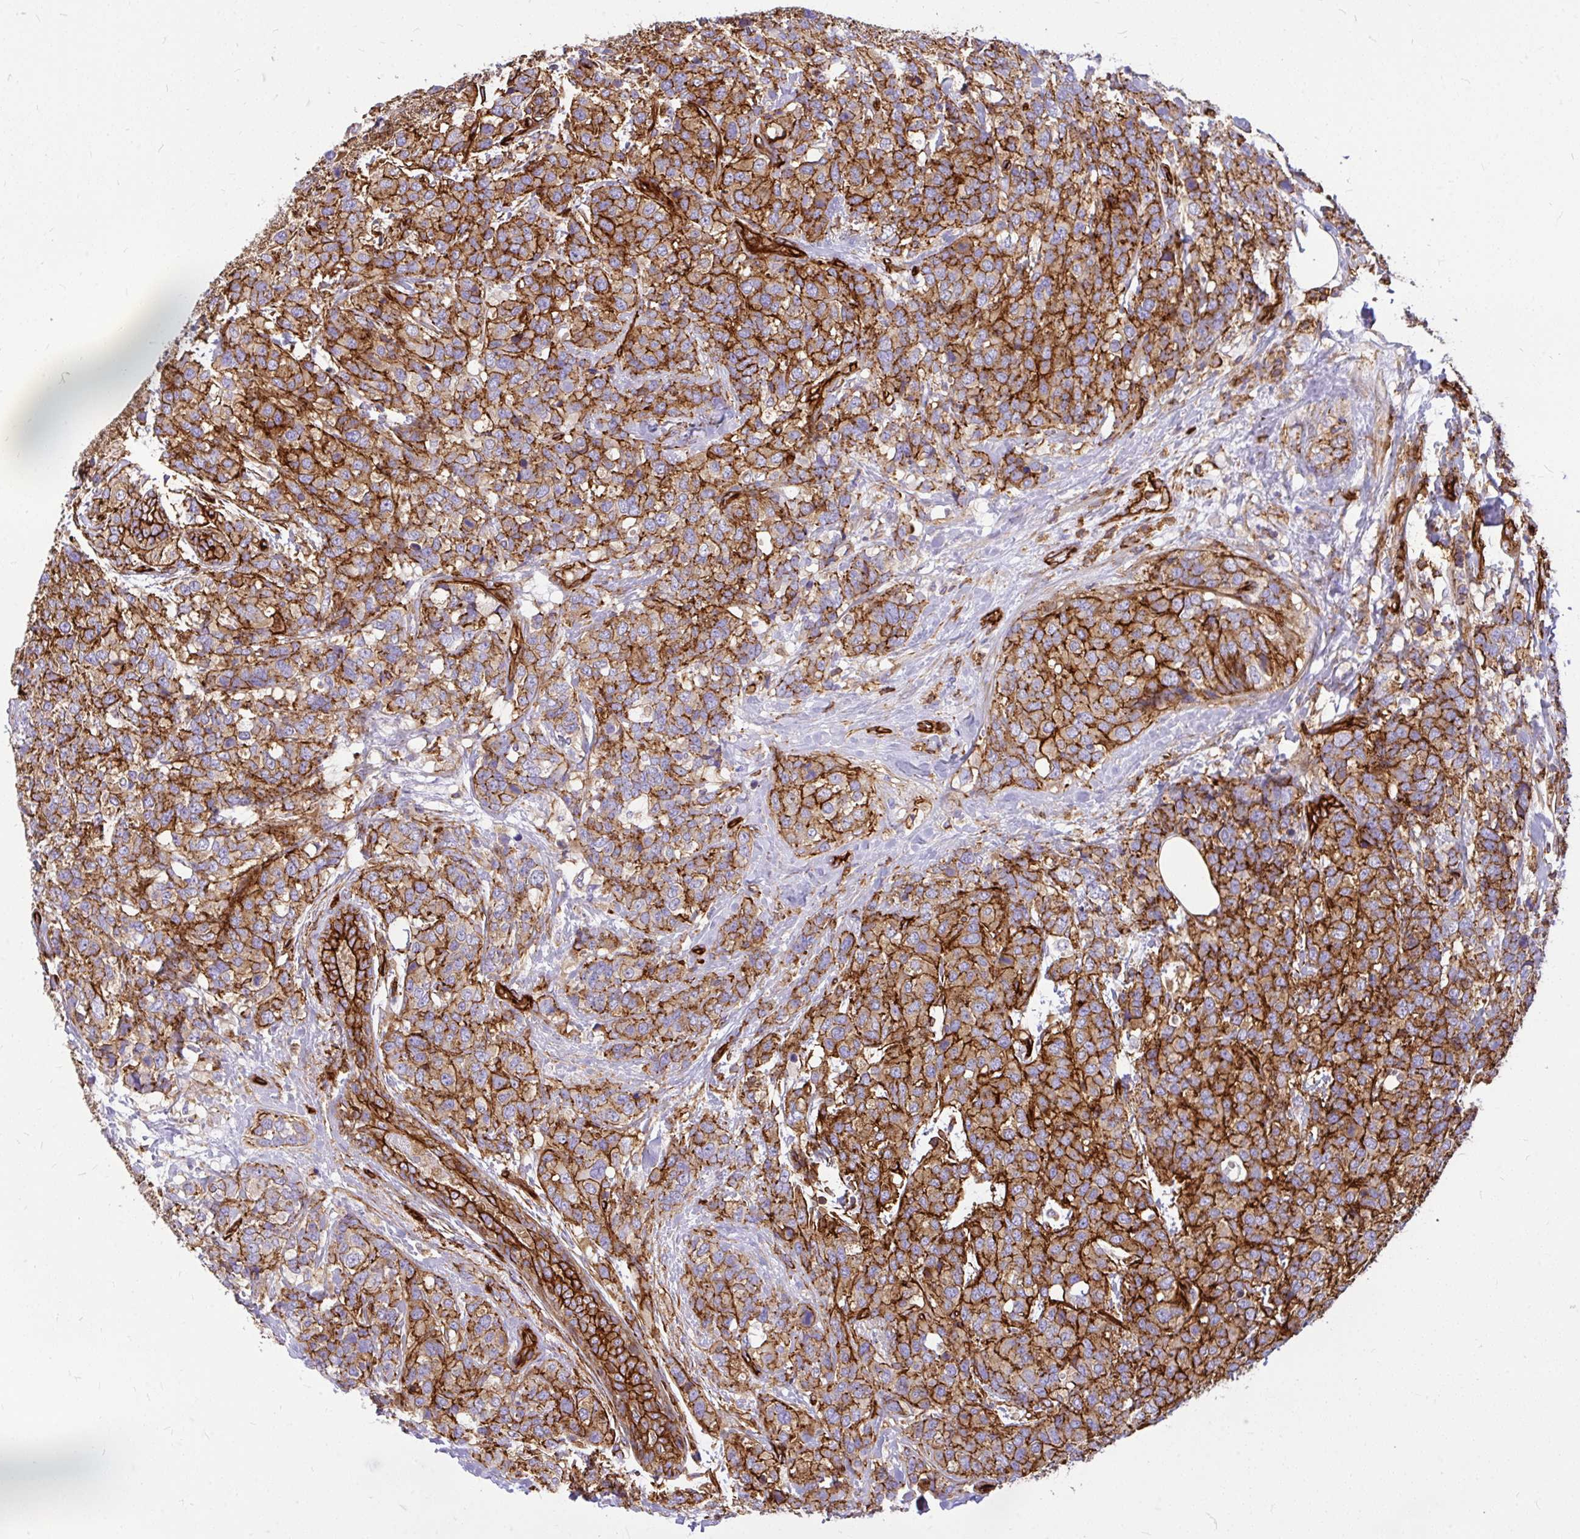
{"staining": {"intensity": "strong", "quantity": ">75%", "location": "cytoplasmic/membranous"}, "tissue": "breast cancer", "cell_type": "Tumor cells", "image_type": "cancer", "snomed": [{"axis": "morphology", "description": "Lobular carcinoma"}, {"axis": "topography", "description": "Breast"}], "caption": "Immunohistochemistry (IHC) histopathology image of neoplastic tissue: human lobular carcinoma (breast) stained using IHC displays high levels of strong protein expression localized specifically in the cytoplasmic/membranous of tumor cells, appearing as a cytoplasmic/membranous brown color.", "gene": "MAP1LC3B", "patient": {"sex": "female", "age": 59}}